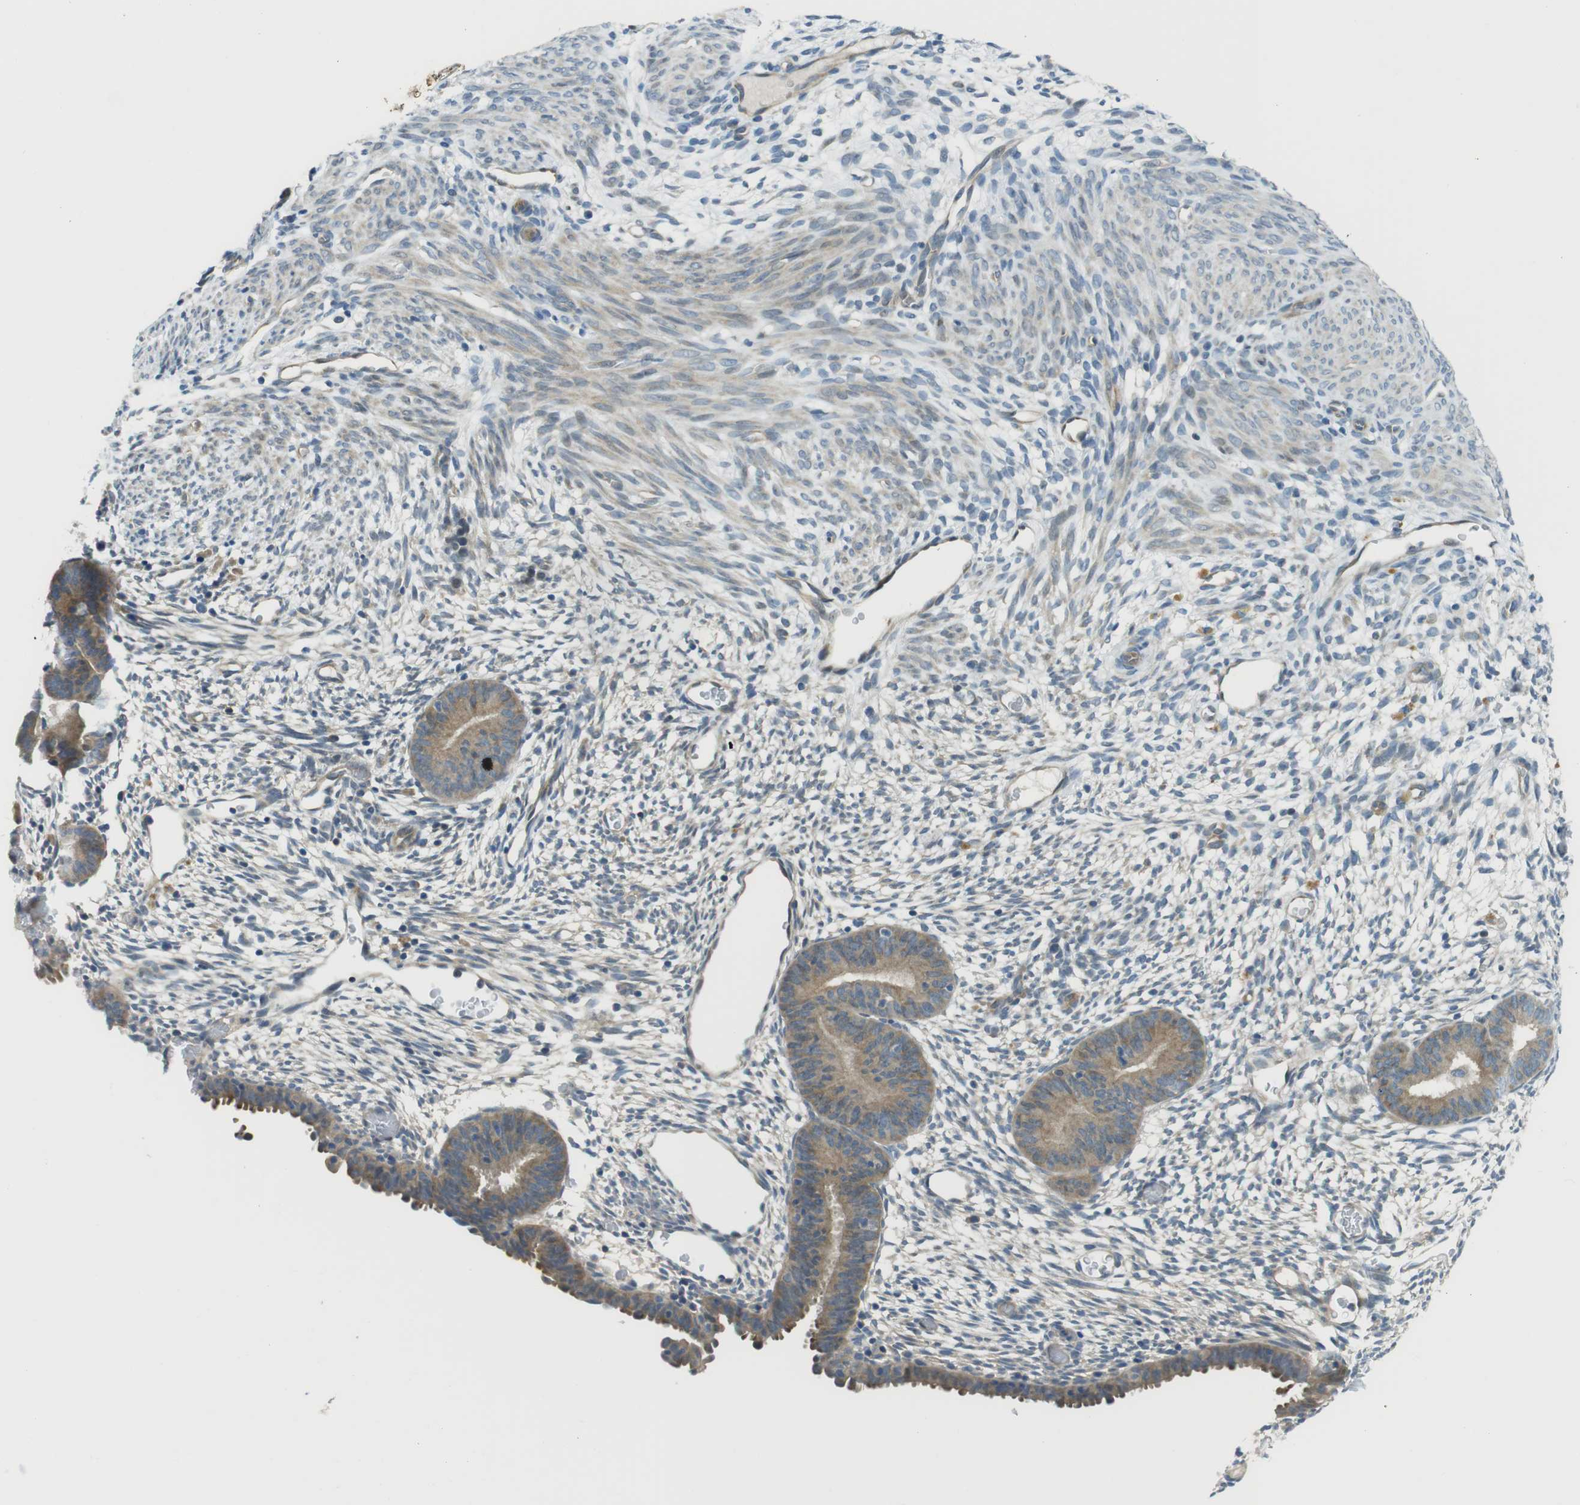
{"staining": {"intensity": "weak", "quantity": "<25%", "location": "cytoplasmic/membranous"}, "tissue": "endometrium", "cell_type": "Cells in endometrial stroma", "image_type": "normal", "snomed": [{"axis": "morphology", "description": "Normal tissue, NOS"}, {"axis": "morphology", "description": "Atrophy, NOS"}, {"axis": "topography", "description": "Uterus"}, {"axis": "topography", "description": "Endometrium"}], "caption": "Endometrium was stained to show a protein in brown. There is no significant positivity in cells in endometrial stroma. Nuclei are stained in blue.", "gene": "ABHD15", "patient": {"sex": "female", "age": 68}}